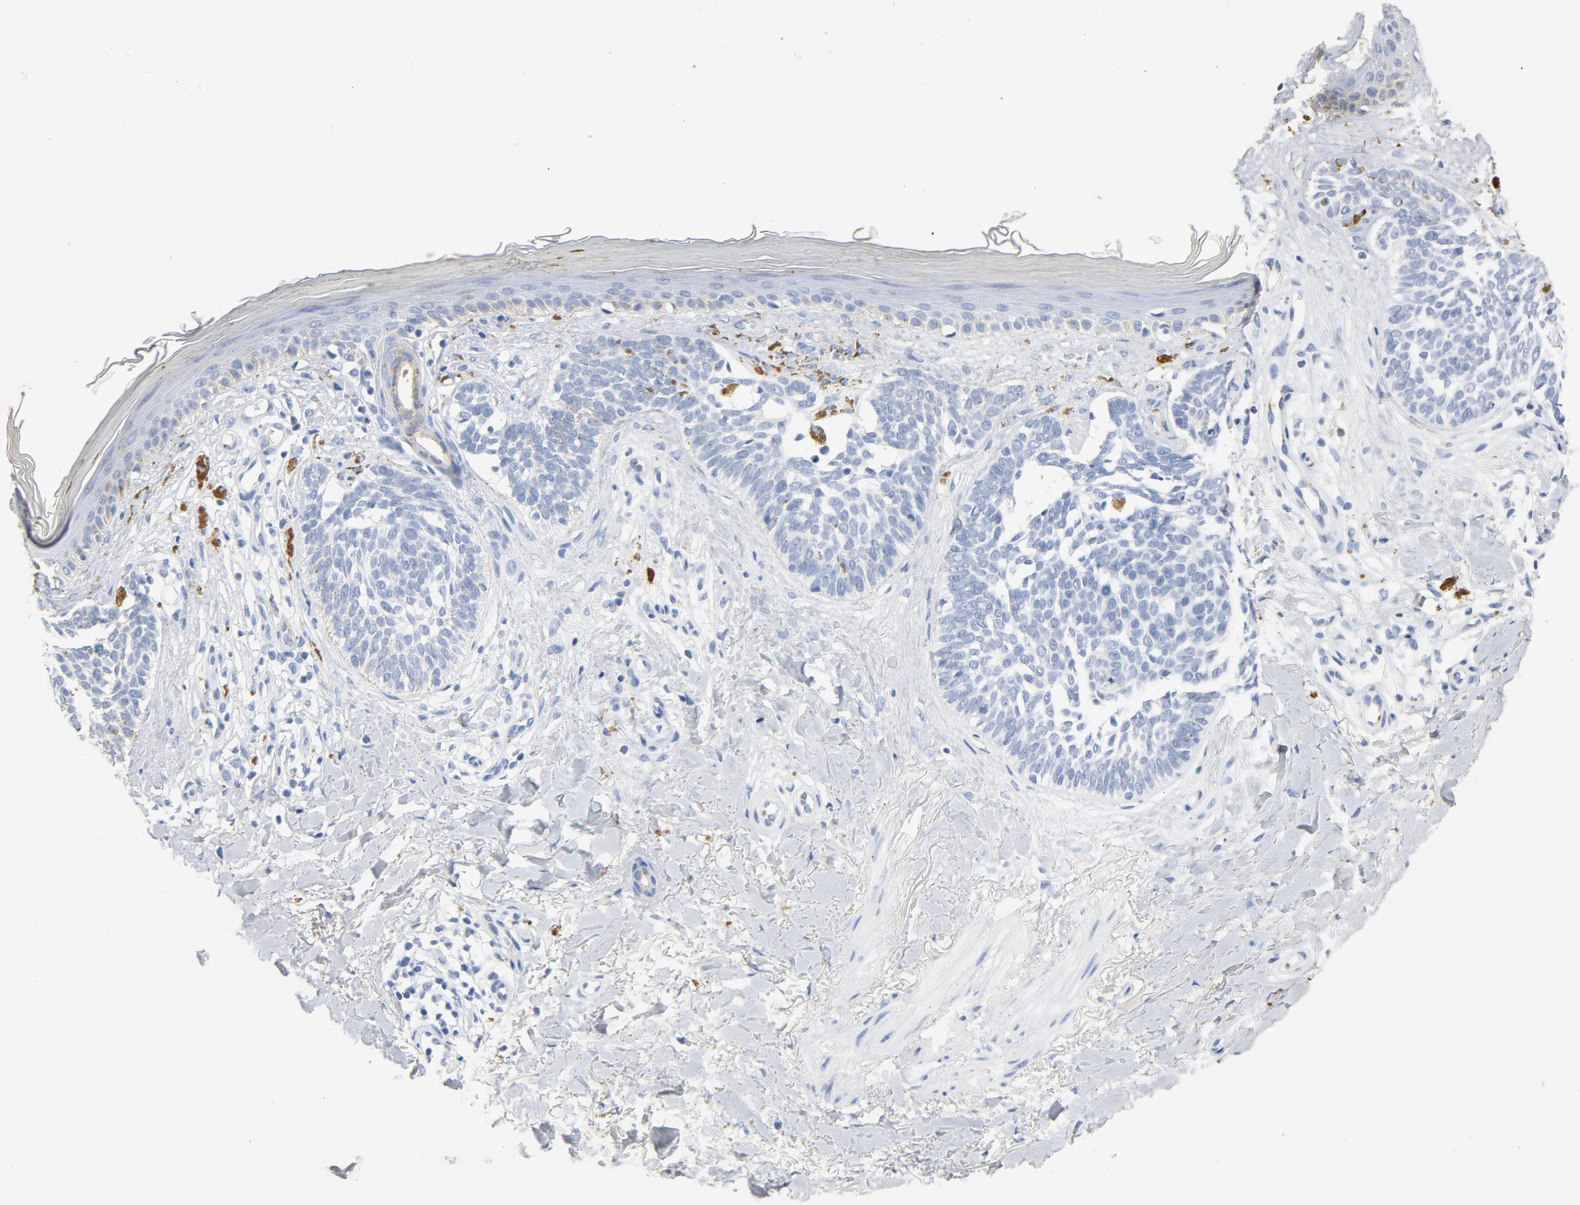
{"staining": {"intensity": "negative", "quantity": "none", "location": "none"}, "tissue": "skin cancer", "cell_type": "Tumor cells", "image_type": "cancer", "snomed": [{"axis": "morphology", "description": "Normal tissue, NOS"}, {"axis": "morphology", "description": "Basal cell carcinoma"}, {"axis": "topography", "description": "Skin"}], "caption": "Image shows no significant protein expression in tumor cells of skin basal cell carcinoma.", "gene": "PTPRB", "patient": {"sex": "female", "age": 58}}